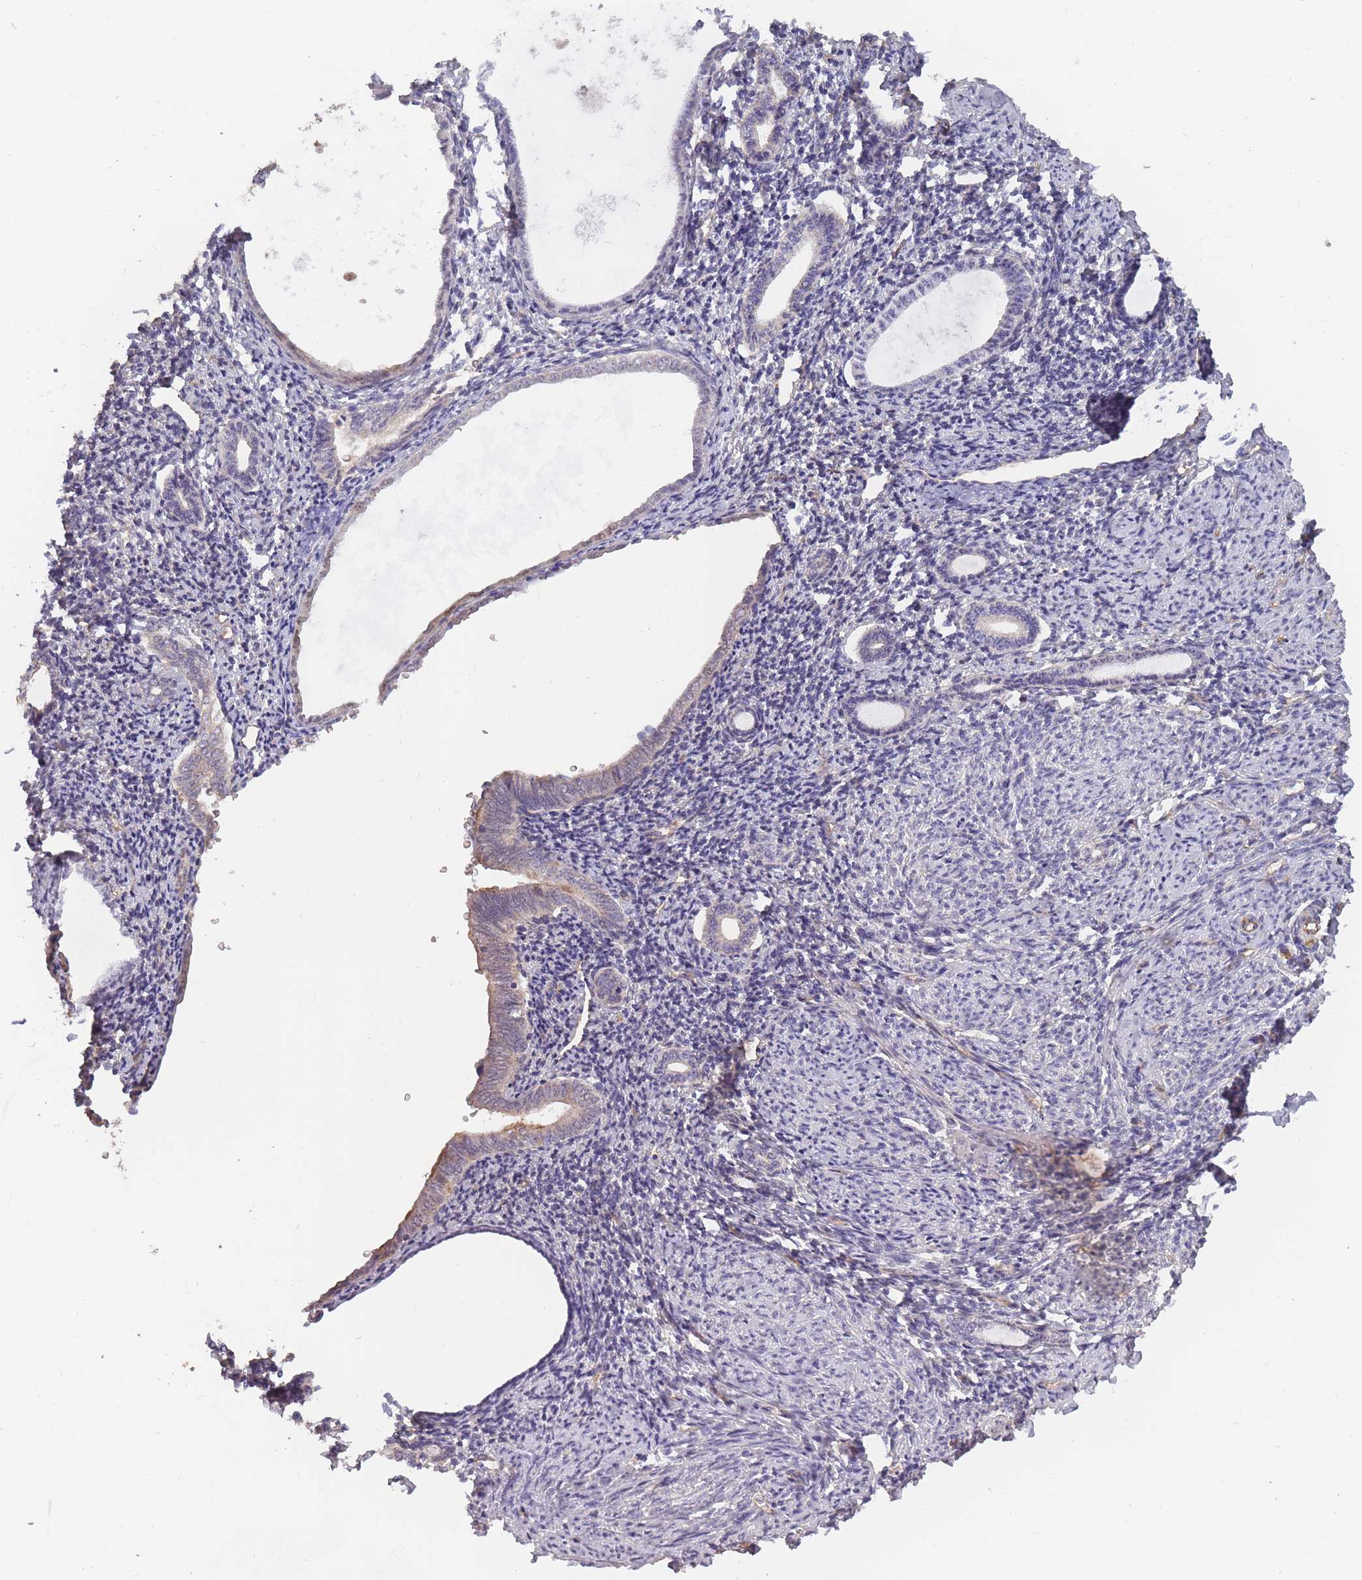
{"staining": {"intensity": "negative", "quantity": "none", "location": "none"}, "tissue": "endometrium", "cell_type": "Cells in endometrial stroma", "image_type": "normal", "snomed": [{"axis": "morphology", "description": "Normal tissue, NOS"}, {"axis": "topography", "description": "Endometrium"}], "caption": "Immunohistochemistry photomicrograph of benign endometrium: endometrium stained with DAB displays no significant protein positivity in cells in endometrial stroma. (Stains: DAB IHC with hematoxylin counter stain, Microscopy: brightfield microscopy at high magnification).", "gene": "KIAA1755", "patient": {"sex": "female", "age": 63}}